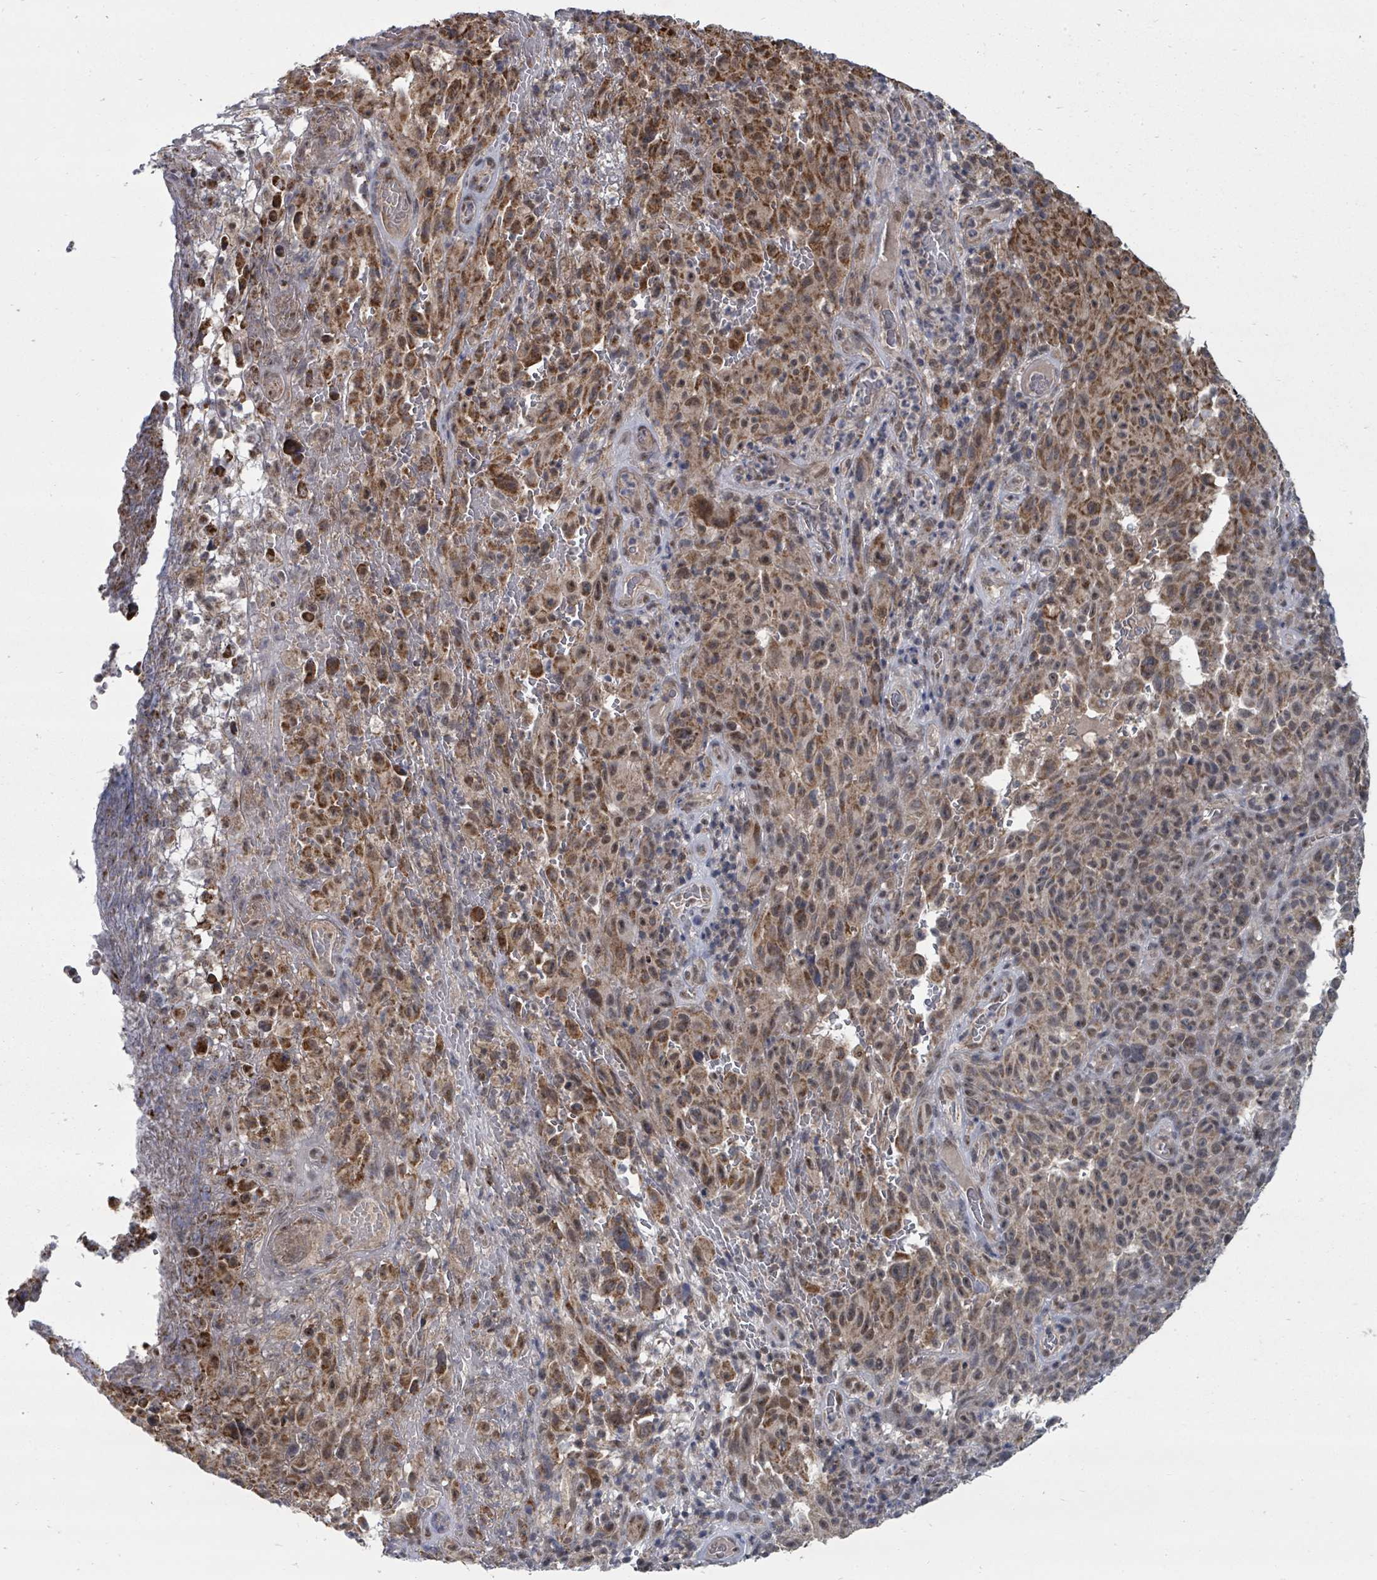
{"staining": {"intensity": "moderate", "quantity": ">75%", "location": "cytoplasmic/membranous,nuclear"}, "tissue": "melanoma", "cell_type": "Tumor cells", "image_type": "cancer", "snomed": [{"axis": "morphology", "description": "Malignant melanoma, NOS"}, {"axis": "topography", "description": "Skin"}], "caption": "This photomicrograph shows immunohistochemistry (IHC) staining of human melanoma, with medium moderate cytoplasmic/membranous and nuclear positivity in approximately >75% of tumor cells.", "gene": "MAGOHB", "patient": {"sex": "female", "age": 82}}